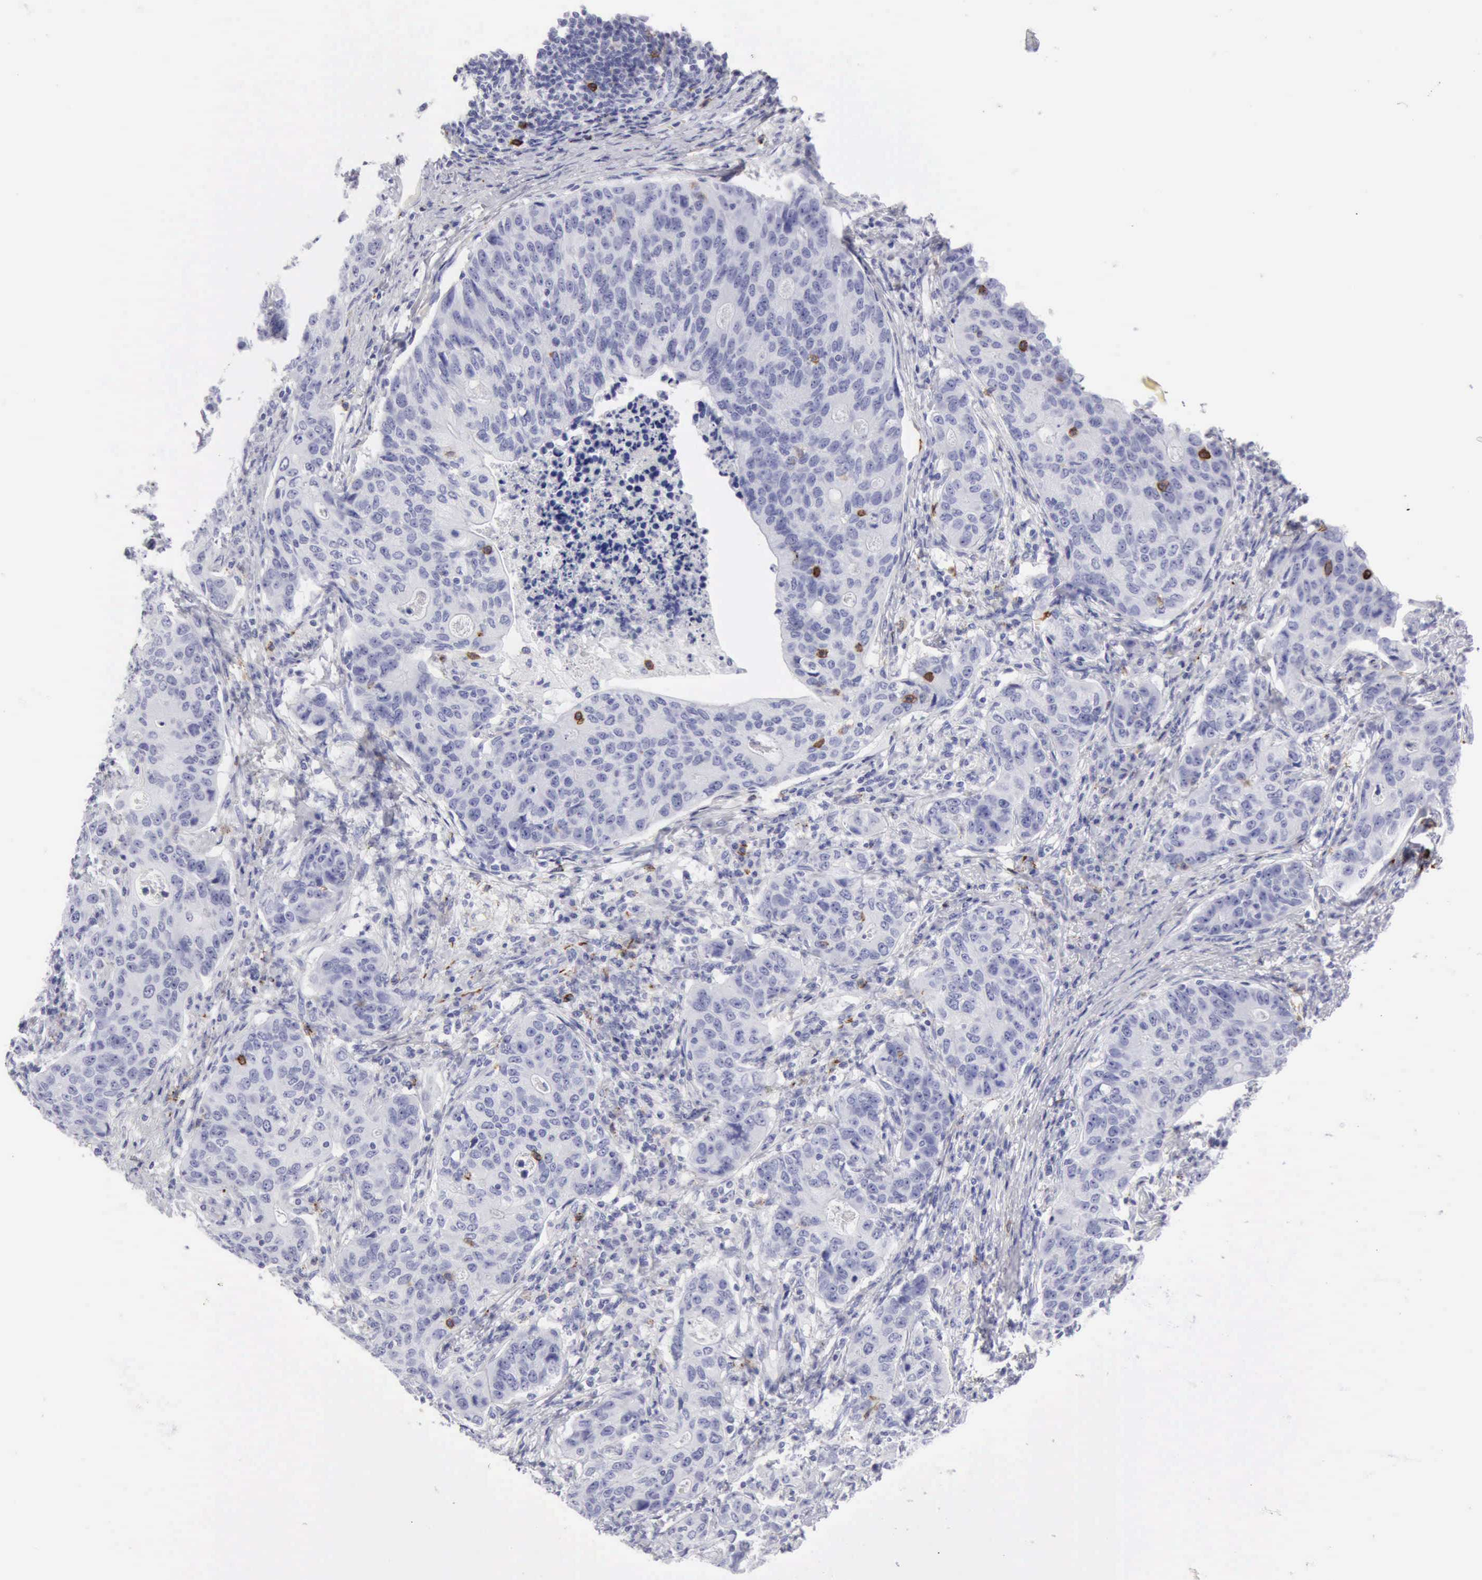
{"staining": {"intensity": "negative", "quantity": "none", "location": "none"}, "tissue": "stomach cancer", "cell_type": "Tumor cells", "image_type": "cancer", "snomed": [{"axis": "morphology", "description": "Adenocarcinoma, NOS"}, {"axis": "topography", "description": "Esophagus"}, {"axis": "topography", "description": "Stomach"}], "caption": "Tumor cells show no significant staining in stomach cancer (adenocarcinoma).", "gene": "NCAM1", "patient": {"sex": "male", "age": 74}}